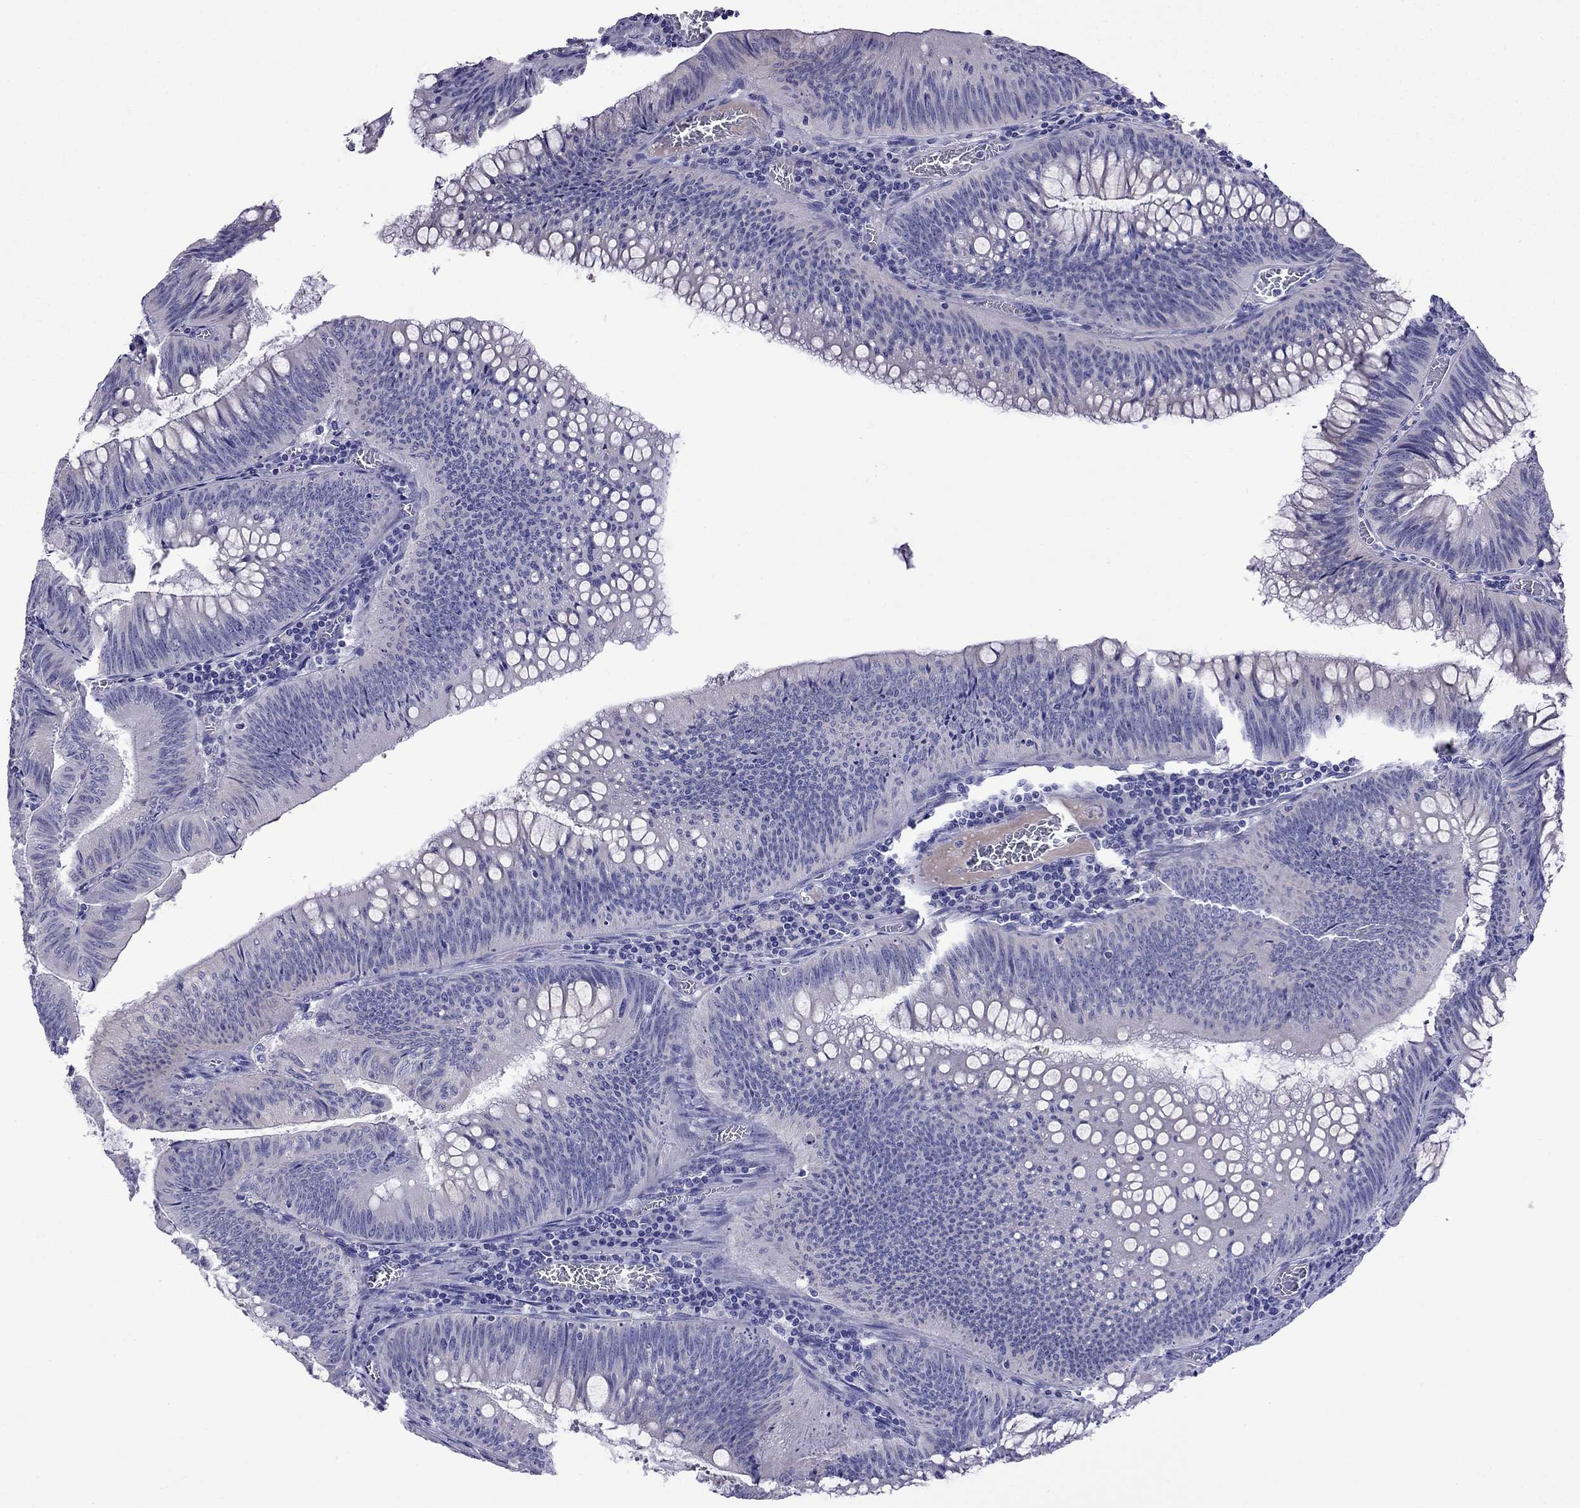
{"staining": {"intensity": "negative", "quantity": "none", "location": "none"}, "tissue": "colorectal cancer", "cell_type": "Tumor cells", "image_type": "cancer", "snomed": [{"axis": "morphology", "description": "Adenocarcinoma, NOS"}, {"axis": "topography", "description": "Rectum"}], "caption": "Immunohistochemistry of human adenocarcinoma (colorectal) demonstrates no positivity in tumor cells.", "gene": "TDRD1", "patient": {"sex": "female", "age": 72}}